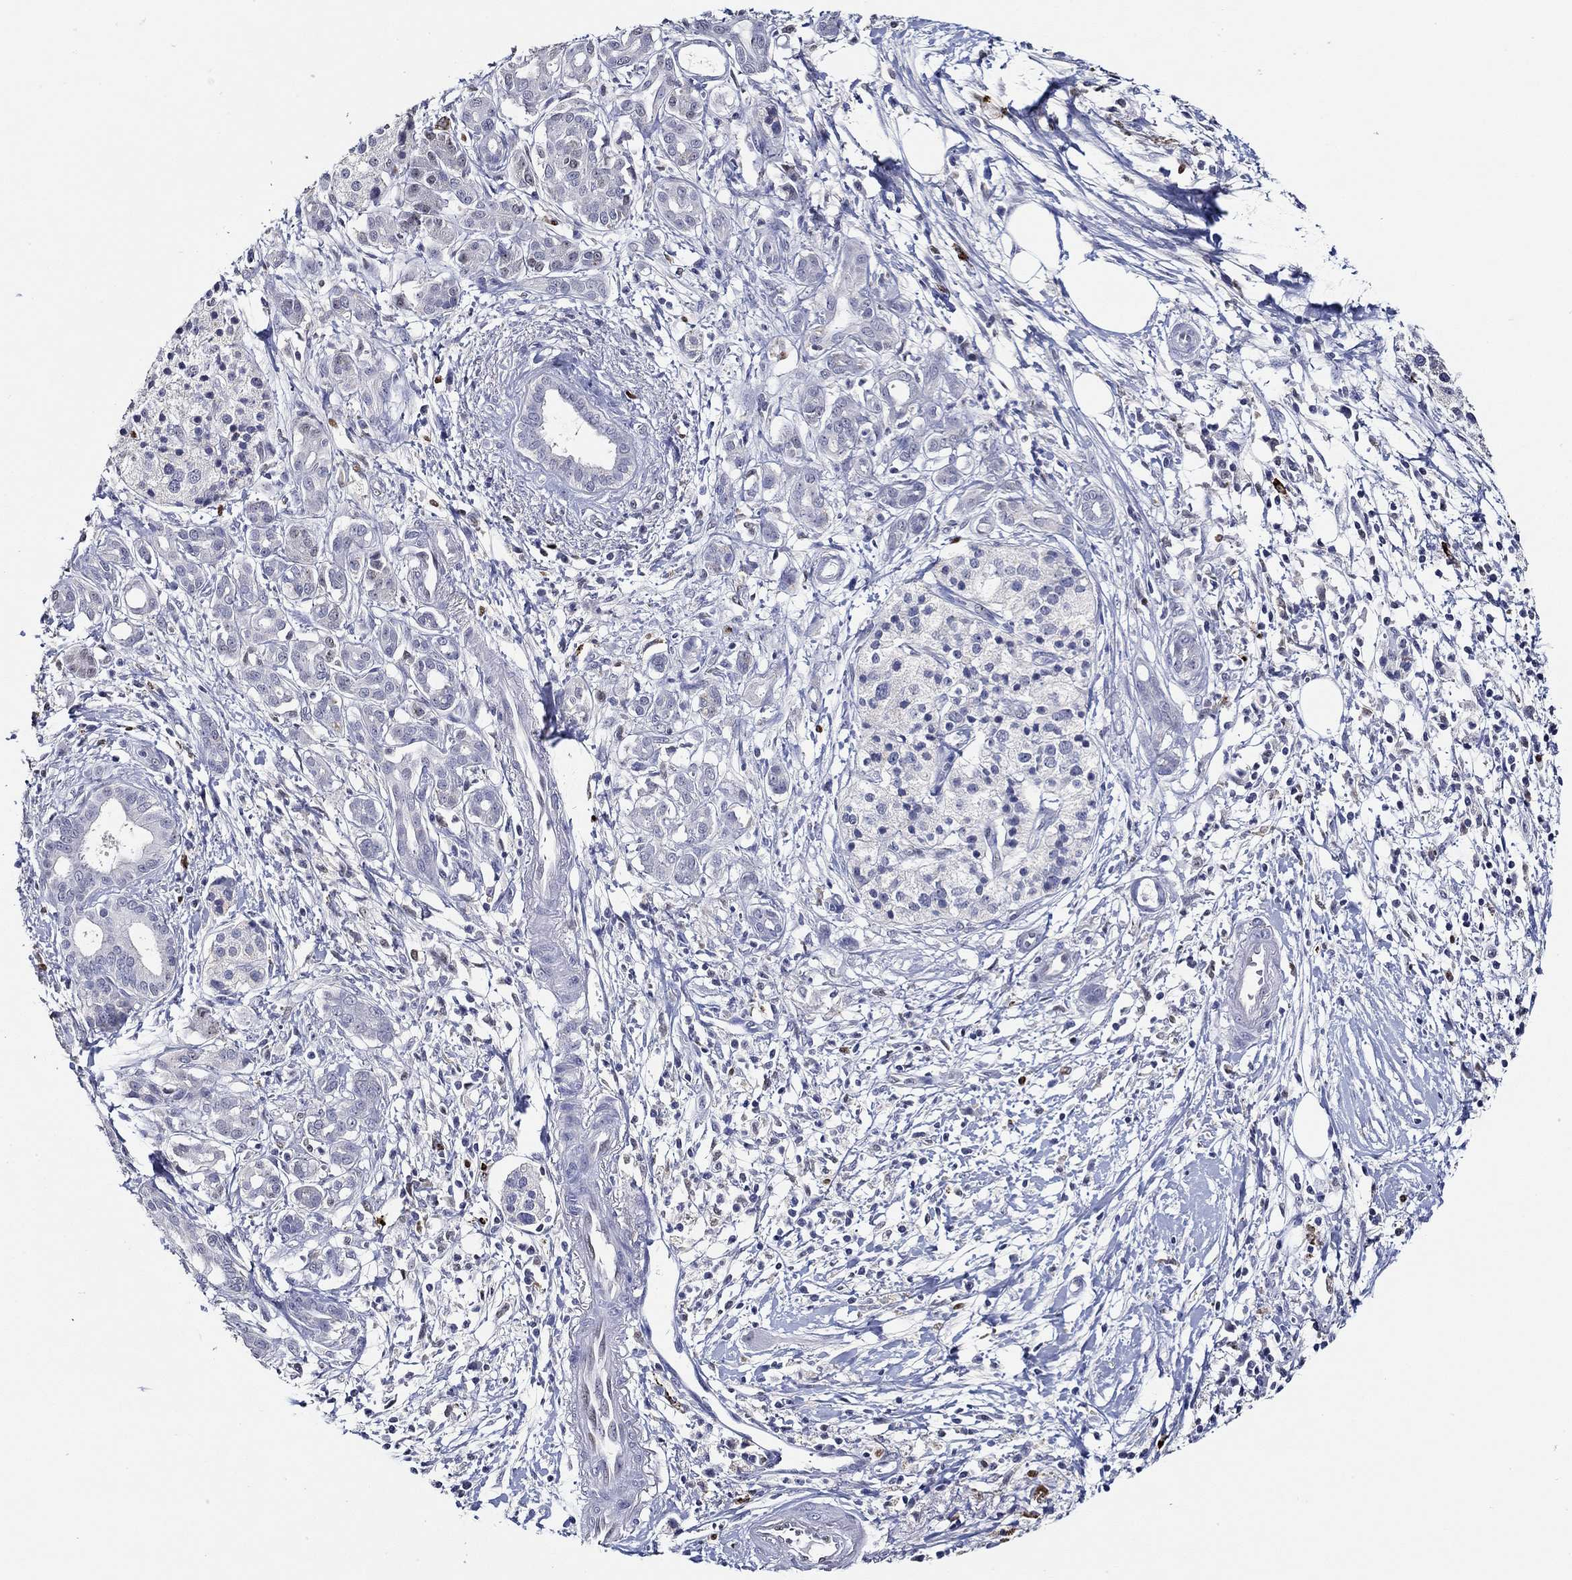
{"staining": {"intensity": "negative", "quantity": "none", "location": "none"}, "tissue": "pancreatic cancer", "cell_type": "Tumor cells", "image_type": "cancer", "snomed": [{"axis": "morphology", "description": "Adenocarcinoma, NOS"}, {"axis": "topography", "description": "Pancreas"}], "caption": "This image is of pancreatic adenocarcinoma stained with immunohistochemistry to label a protein in brown with the nuclei are counter-stained blue. There is no expression in tumor cells.", "gene": "GATA2", "patient": {"sex": "male", "age": 72}}